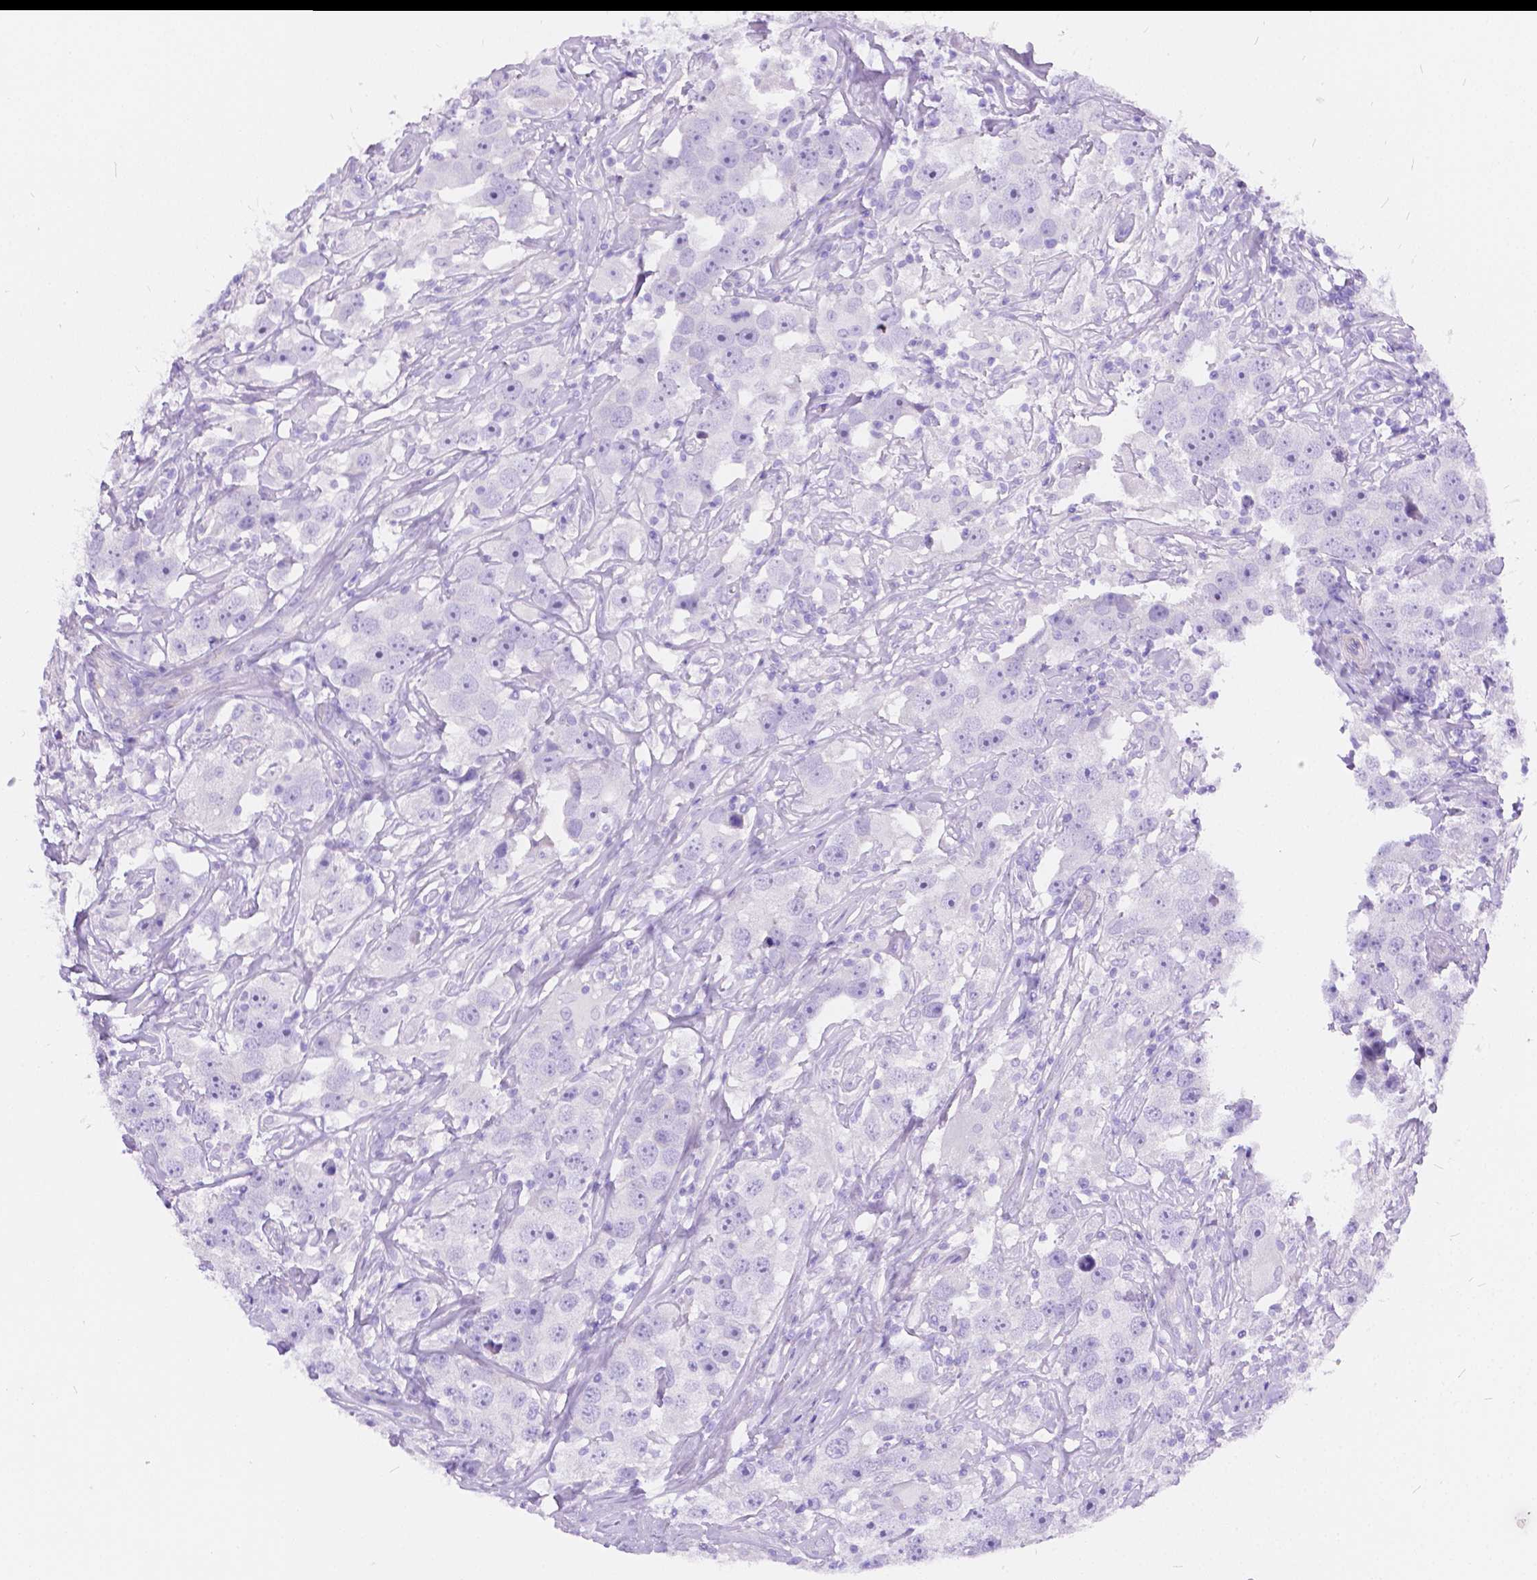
{"staining": {"intensity": "negative", "quantity": "none", "location": "none"}, "tissue": "testis cancer", "cell_type": "Tumor cells", "image_type": "cancer", "snomed": [{"axis": "morphology", "description": "Seminoma, NOS"}, {"axis": "topography", "description": "Testis"}], "caption": "Tumor cells show no significant protein expression in testis cancer (seminoma). (DAB (3,3'-diaminobenzidine) immunohistochemistry (IHC) with hematoxylin counter stain).", "gene": "CHRM1", "patient": {"sex": "male", "age": 49}}